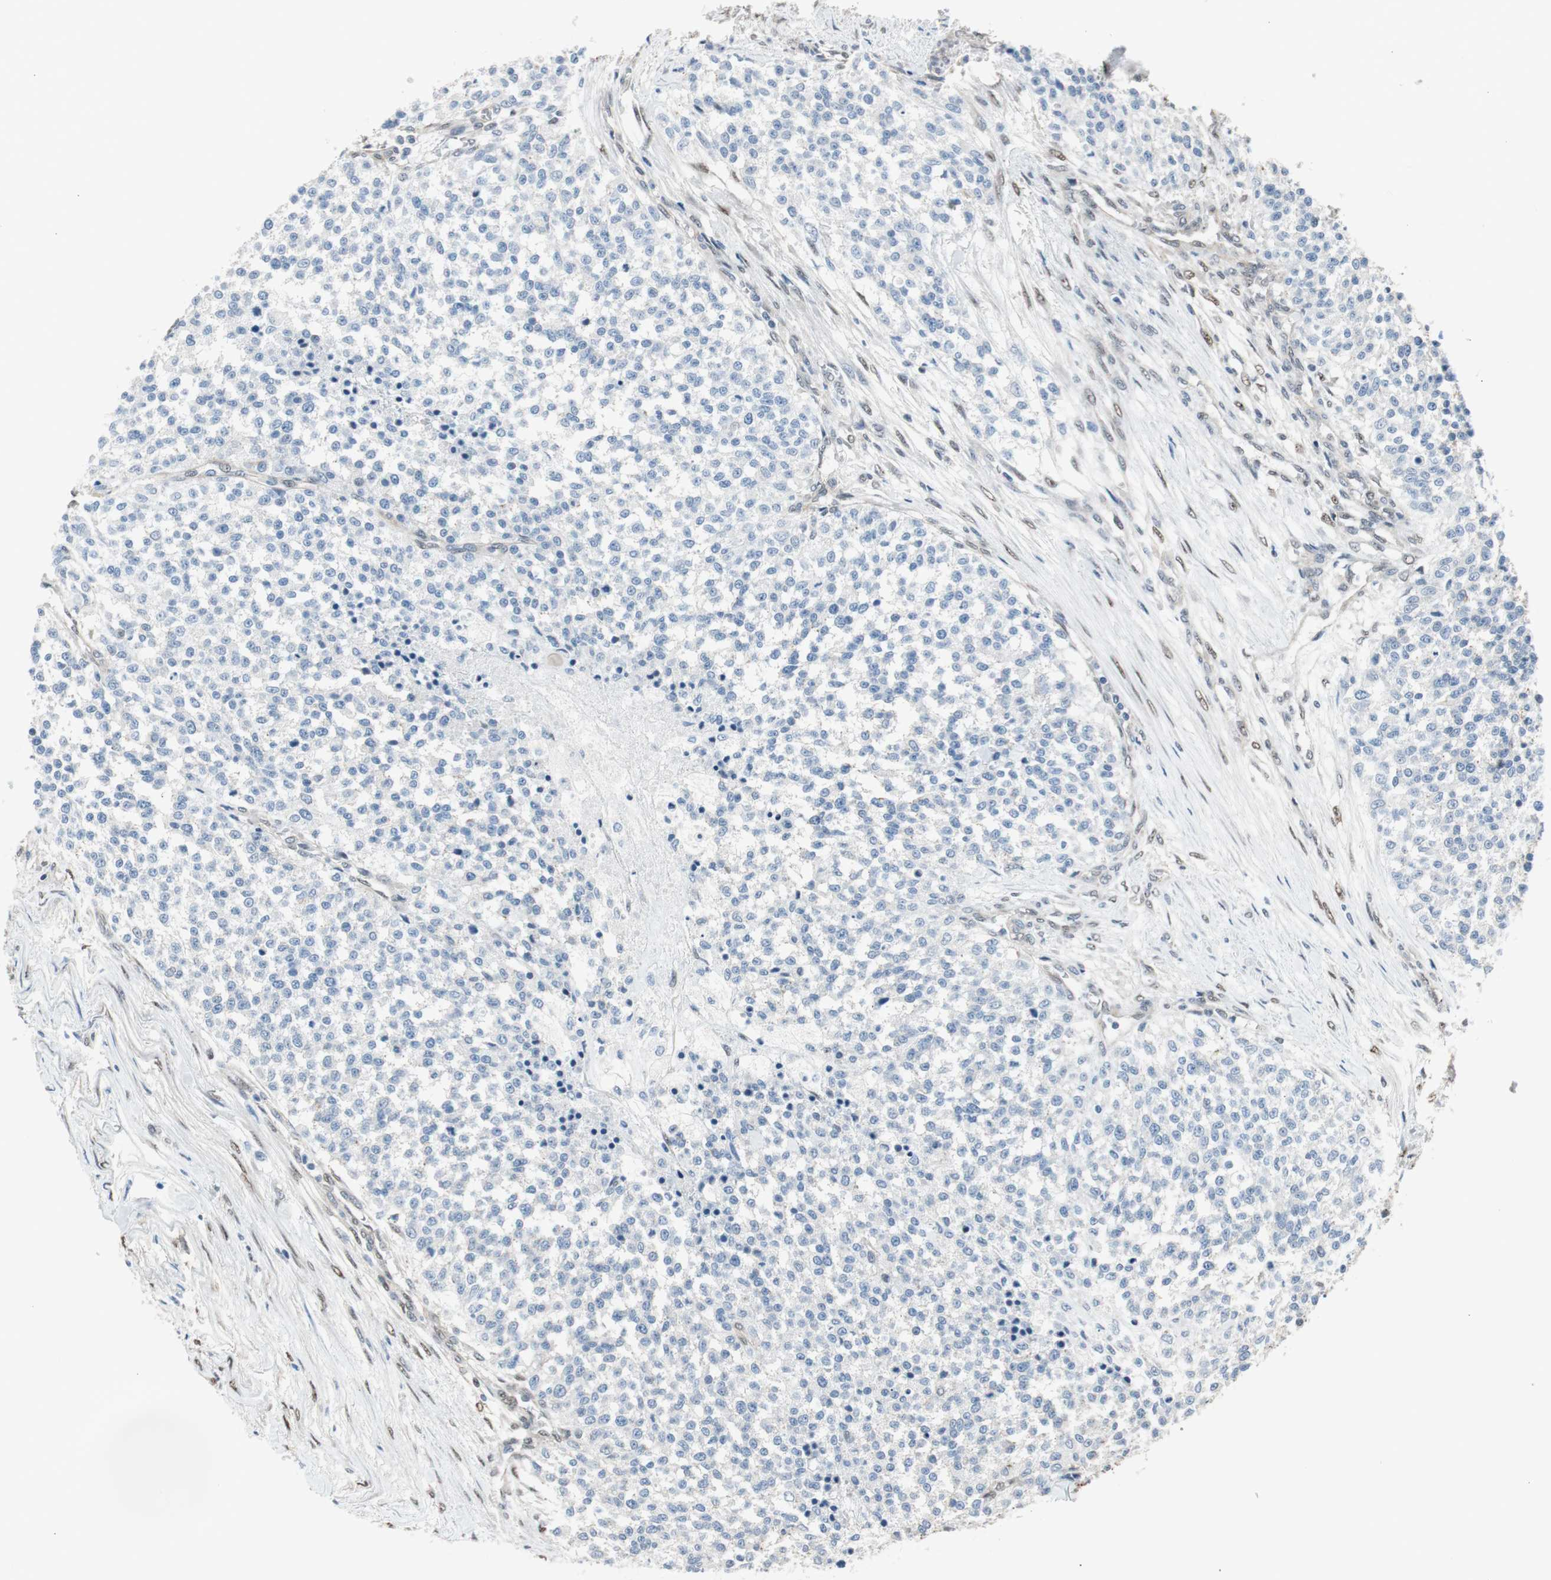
{"staining": {"intensity": "negative", "quantity": "none", "location": "none"}, "tissue": "testis cancer", "cell_type": "Tumor cells", "image_type": "cancer", "snomed": [{"axis": "morphology", "description": "Seminoma, NOS"}, {"axis": "topography", "description": "Testis"}], "caption": "Tumor cells show no significant protein staining in testis seminoma. (DAB immunohistochemistry (IHC) with hematoxylin counter stain).", "gene": "PML", "patient": {"sex": "male", "age": 59}}